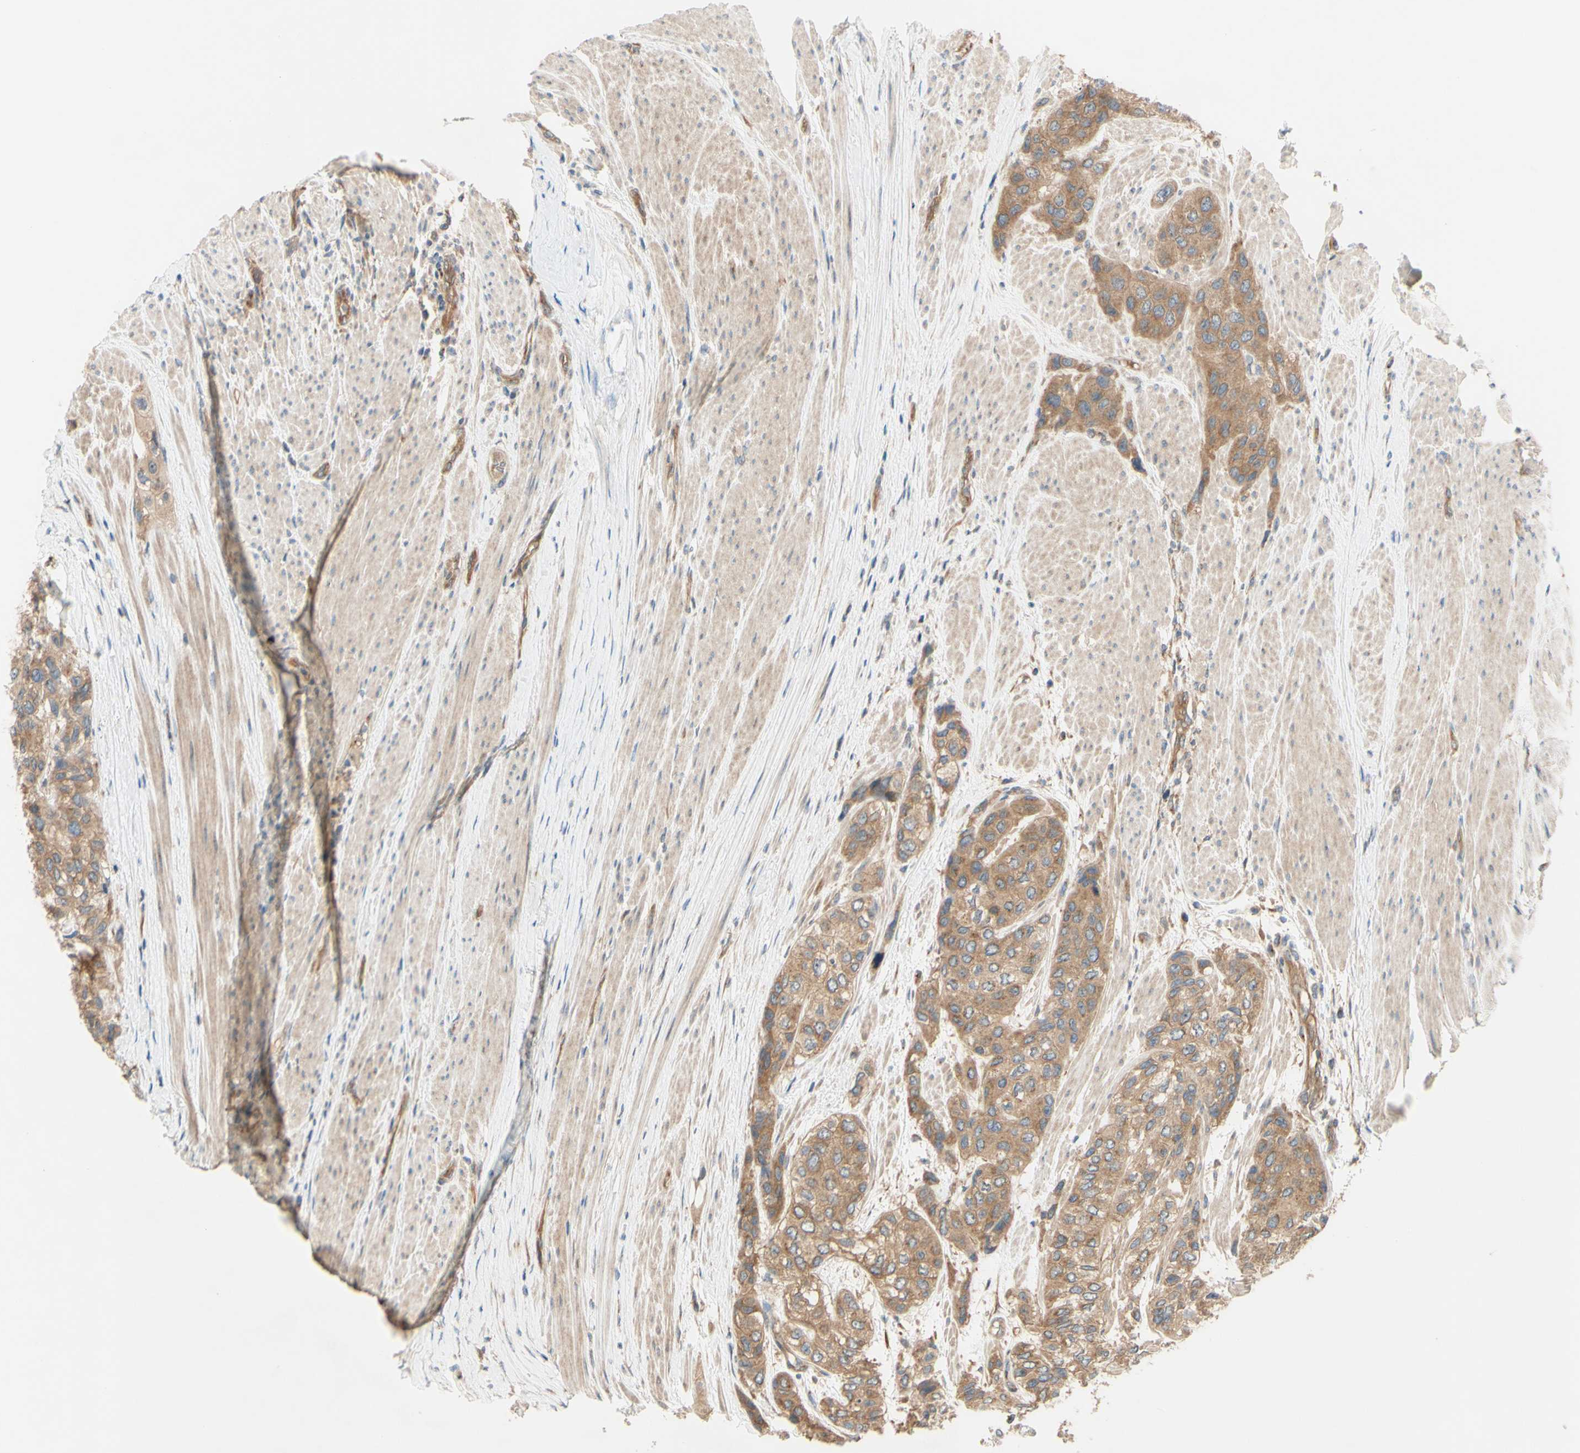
{"staining": {"intensity": "moderate", "quantity": ">75%", "location": "cytoplasmic/membranous"}, "tissue": "urothelial cancer", "cell_type": "Tumor cells", "image_type": "cancer", "snomed": [{"axis": "morphology", "description": "Urothelial carcinoma, High grade"}, {"axis": "topography", "description": "Urinary bladder"}], "caption": "Moderate cytoplasmic/membranous expression for a protein is identified in approximately >75% of tumor cells of high-grade urothelial carcinoma using immunohistochemistry (IHC).", "gene": "DYNLRB1", "patient": {"sex": "female", "age": 56}}